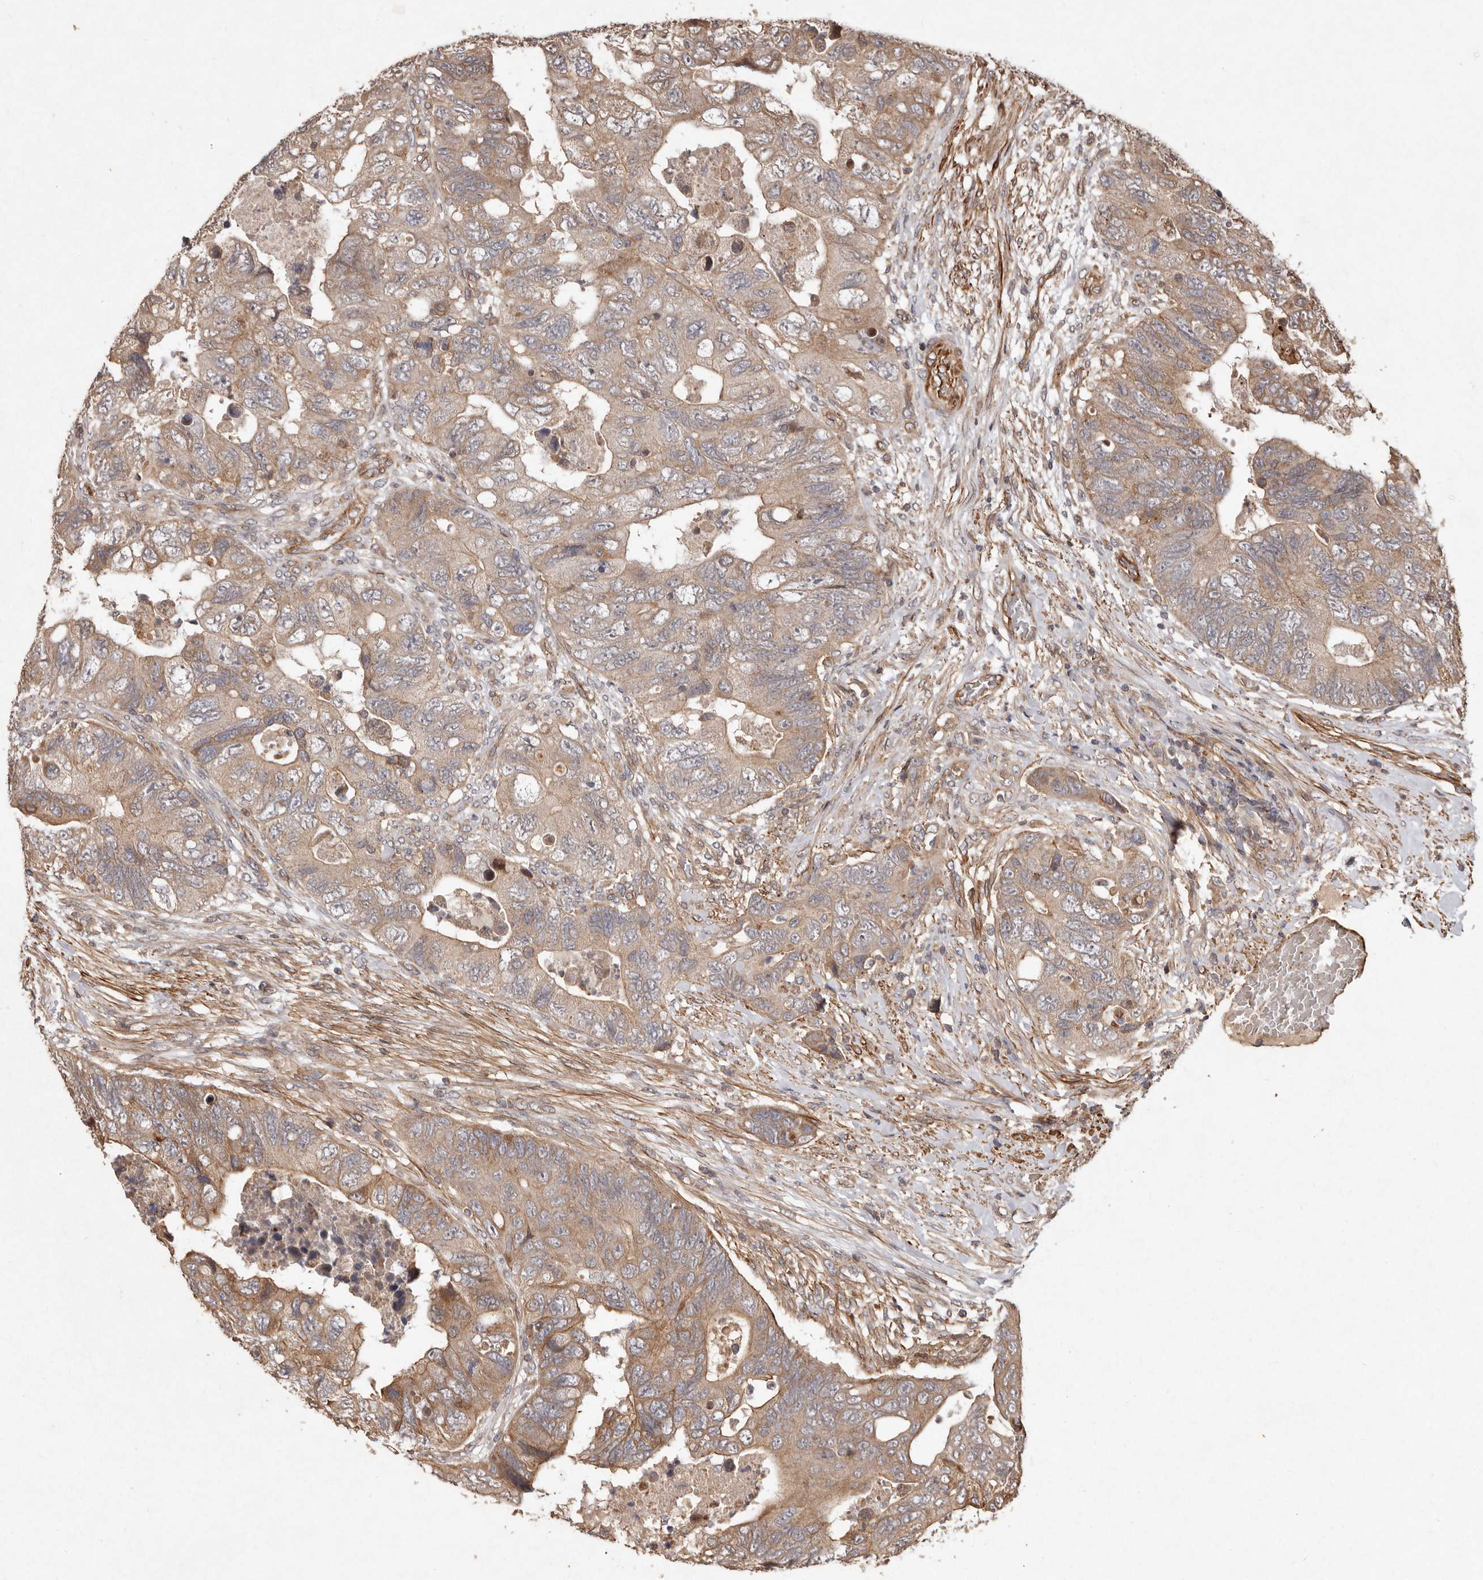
{"staining": {"intensity": "moderate", "quantity": "25%-75%", "location": "cytoplasmic/membranous"}, "tissue": "colorectal cancer", "cell_type": "Tumor cells", "image_type": "cancer", "snomed": [{"axis": "morphology", "description": "Adenocarcinoma, NOS"}, {"axis": "topography", "description": "Rectum"}], "caption": "There is medium levels of moderate cytoplasmic/membranous positivity in tumor cells of colorectal cancer, as demonstrated by immunohistochemical staining (brown color).", "gene": "SEMA3A", "patient": {"sex": "male", "age": 63}}